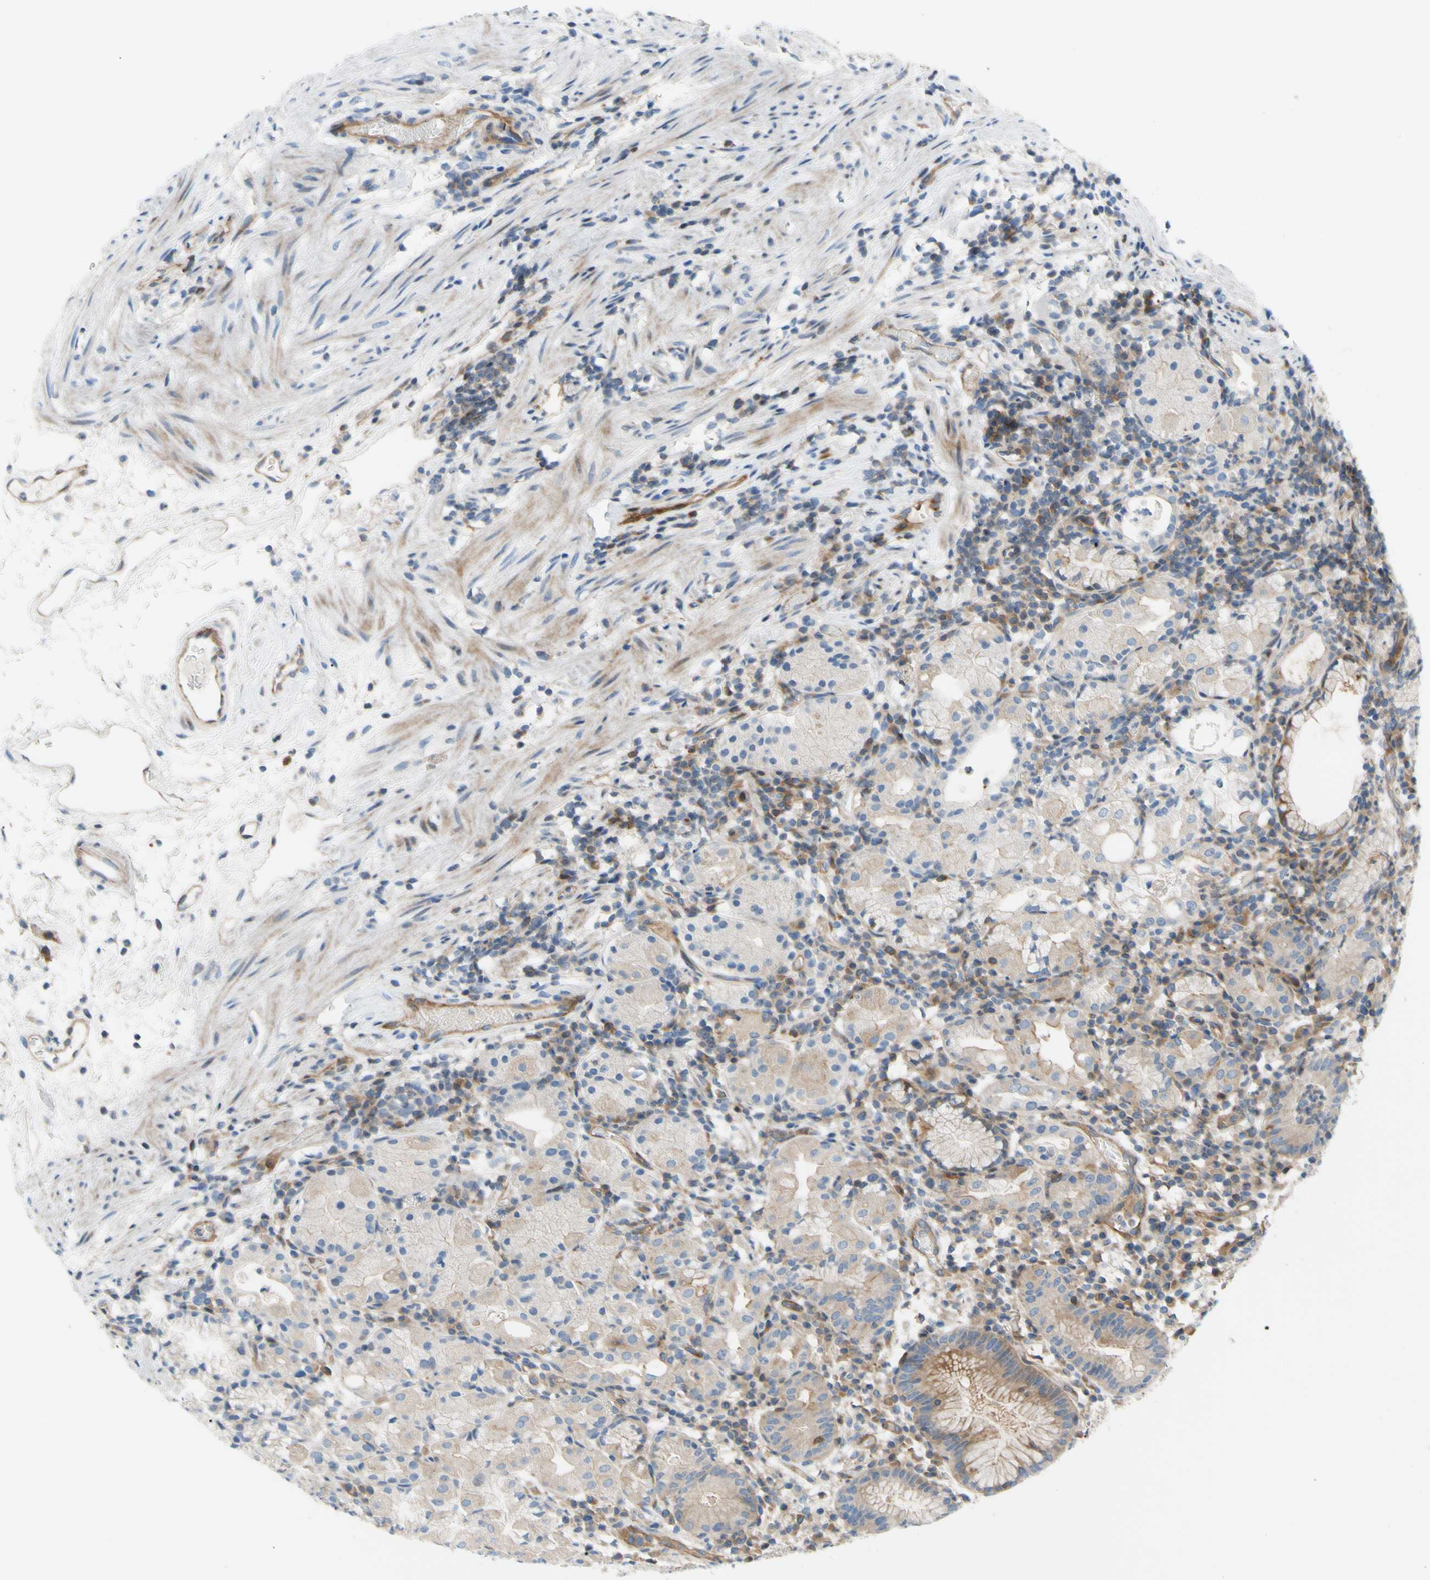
{"staining": {"intensity": "weak", "quantity": "25%-75%", "location": "cytoplasmic/membranous"}, "tissue": "stomach", "cell_type": "Glandular cells", "image_type": "normal", "snomed": [{"axis": "morphology", "description": "Normal tissue, NOS"}, {"axis": "topography", "description": "Stomach"}, {"axis": "topography", "description": "Stomach, lower"}], "caption": "Immunohistochemistry histopathology image of benign human stomach stained for a protein (brown), which displays low levels of weak cytoplasmic/membranous staining in approximately 25%-75% of glandular cells.", "gene": "PAK2", "patient": {"sex": "female", "age": 75}}